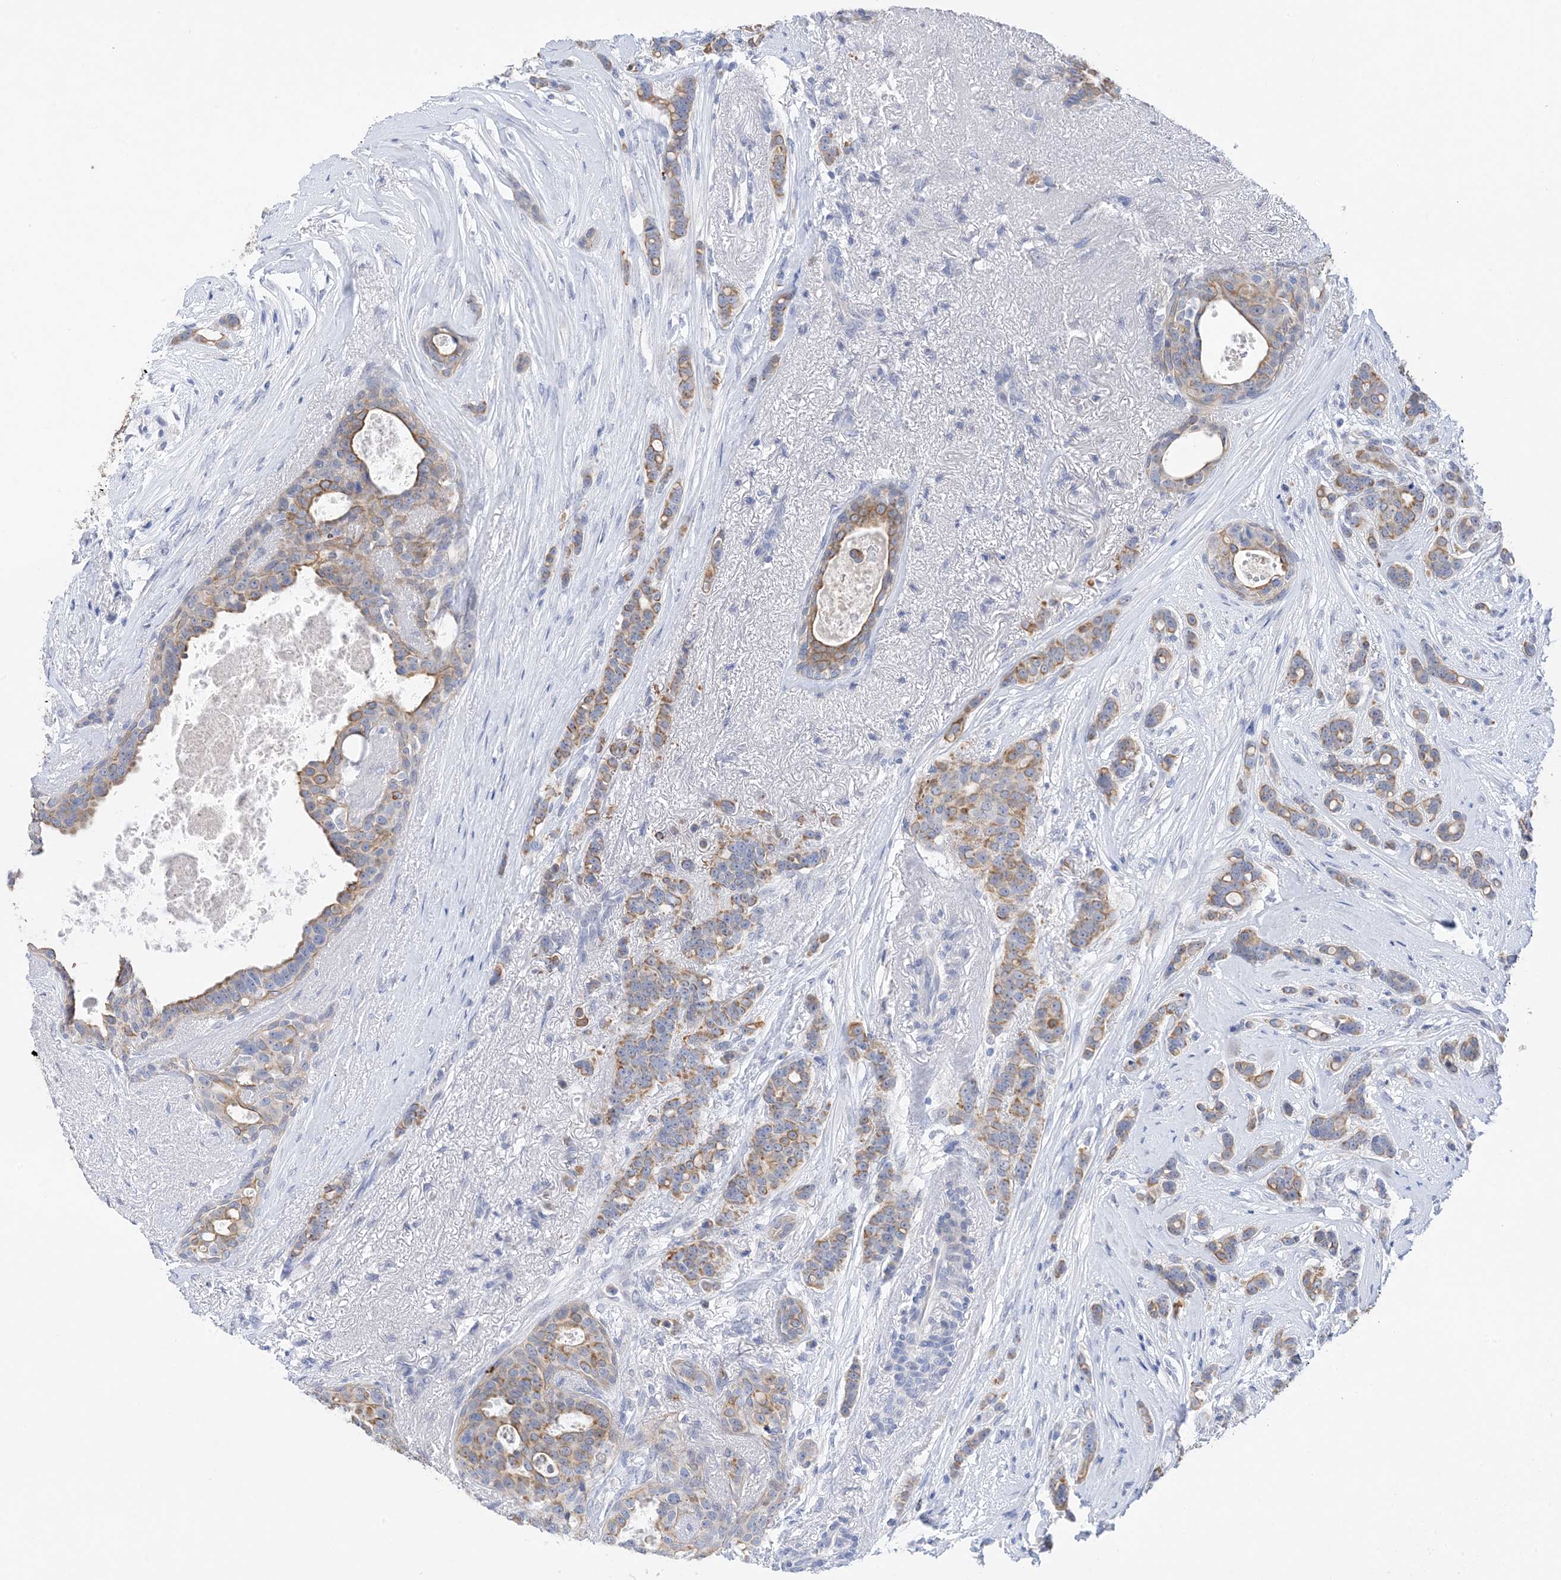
{"staining": {"intensity": "moderate", "quantity": ">75%", "location": "cytoplasmic/membranous"}, "tissue": "breast cancer", "cell_type": "Tumor cells", "image_type": "cancer", "snomed": [{"axis": "morphology", "description": "Lobular carcinoma"}, {"axis": "topography", "description": "Breast"}], "caption": "A medium amount of moderate cytoplasmic/membranous expression is seen in approximately >75% of tumor cells in breast lobular carcinoma tissue.", "gene": "PLK4", "patient": {"sex": "female", "age": 51}}